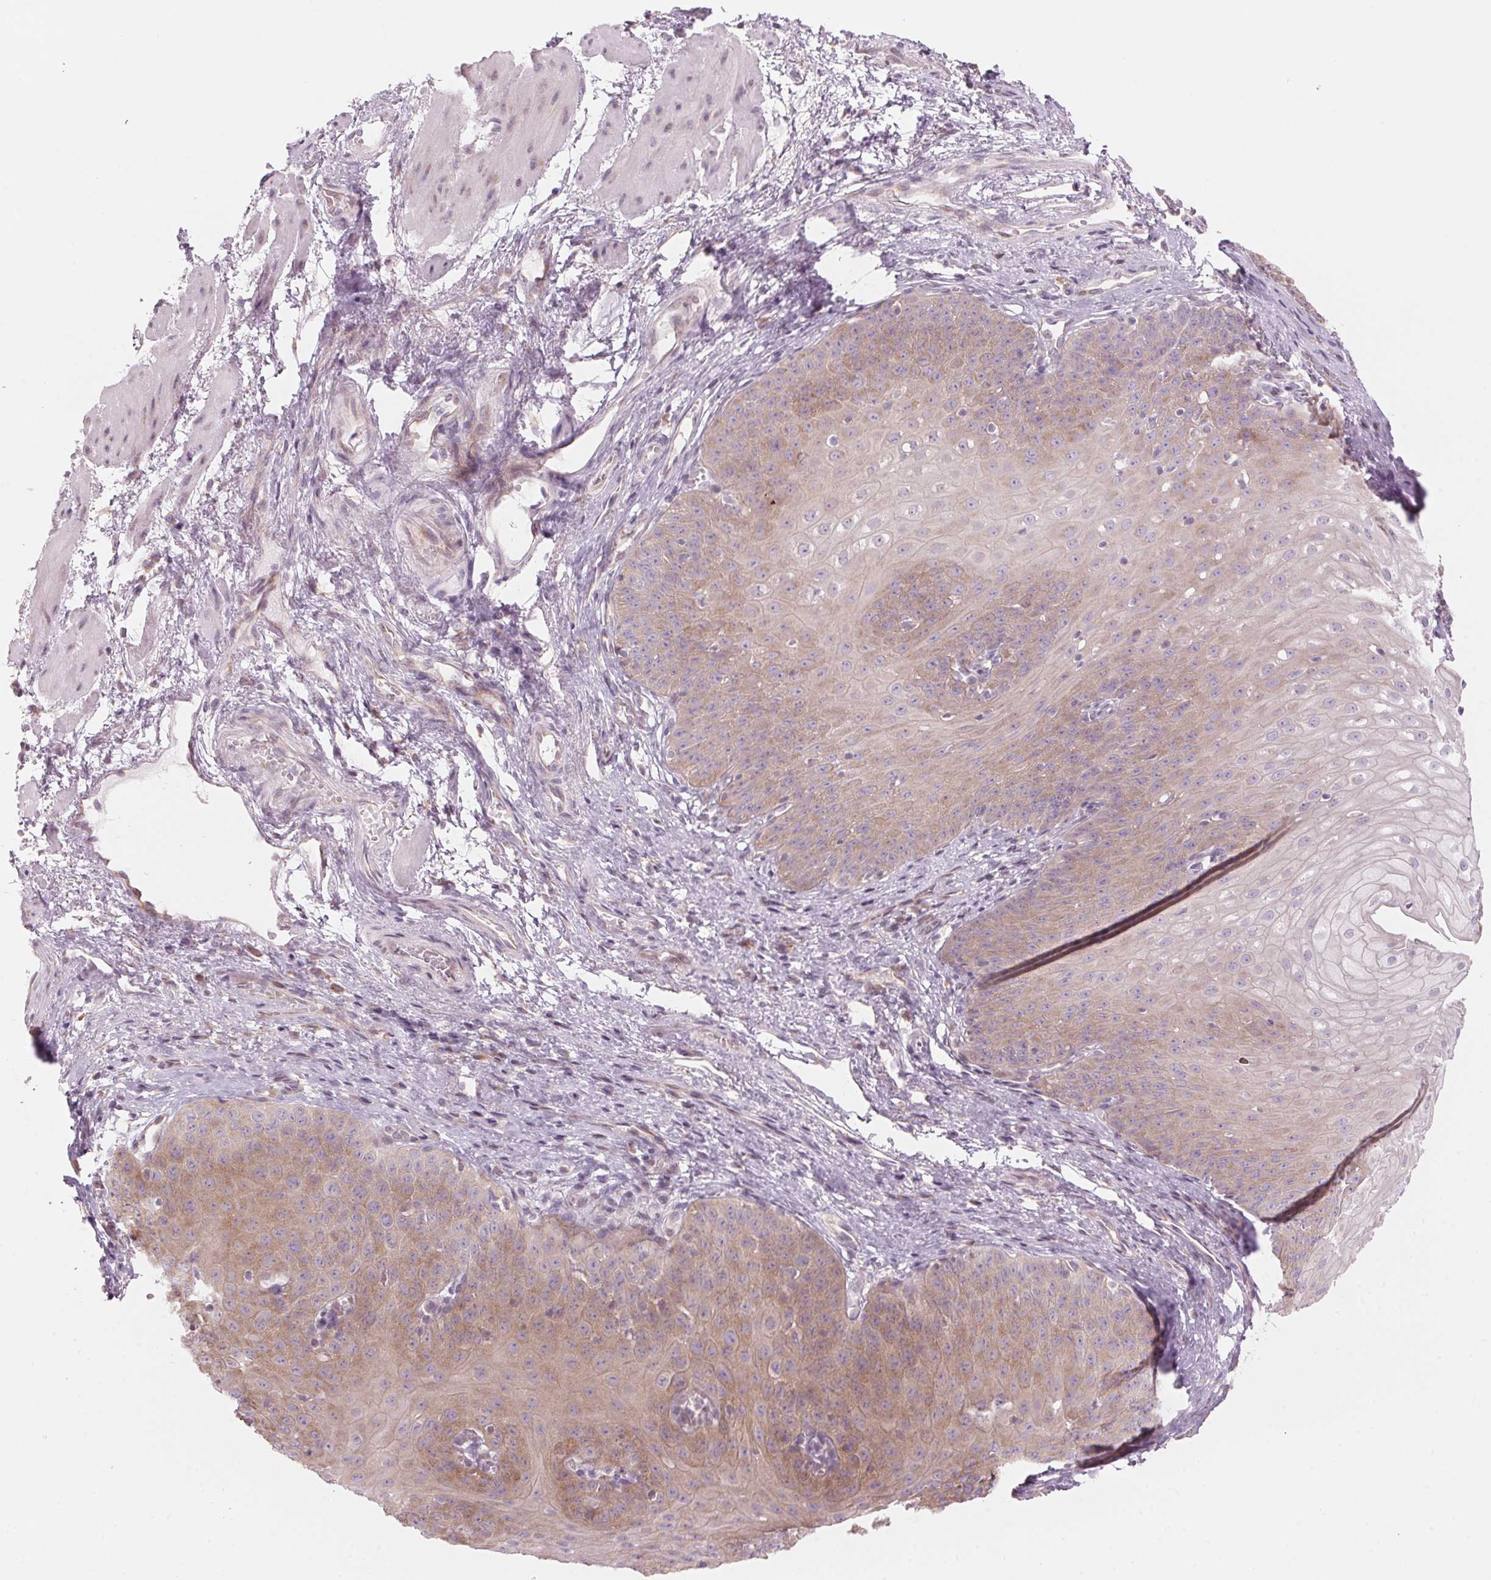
{"staining": {"intensity": "weak", "quantity": "25%-75%", "location": "cytoplasmic/membranous"}, "tissue": "esophagus", "cell_type": "Squamous epithelial cells", "image_type": "normal", "snomed": [{"axis": "morphology", "description": "Normal tissue, NOS"}, {"axis": "topography", "description": "Esophagus"}], "caption": "A high-resolution photomicrograph shows immunohistochemistry staining of benign esophagus, which displays weak cytoplasmic/membranous expression in approximately 25%-75% of squamous epithelial cells. The staining was performed using DAB (3,3'-diaminobenzidine), with brown indicating positive protein expression. Nuclei are stained blue with hematoxylin.", "gene": "GNMT", "patient": {"sex": "male", "age": 71}}